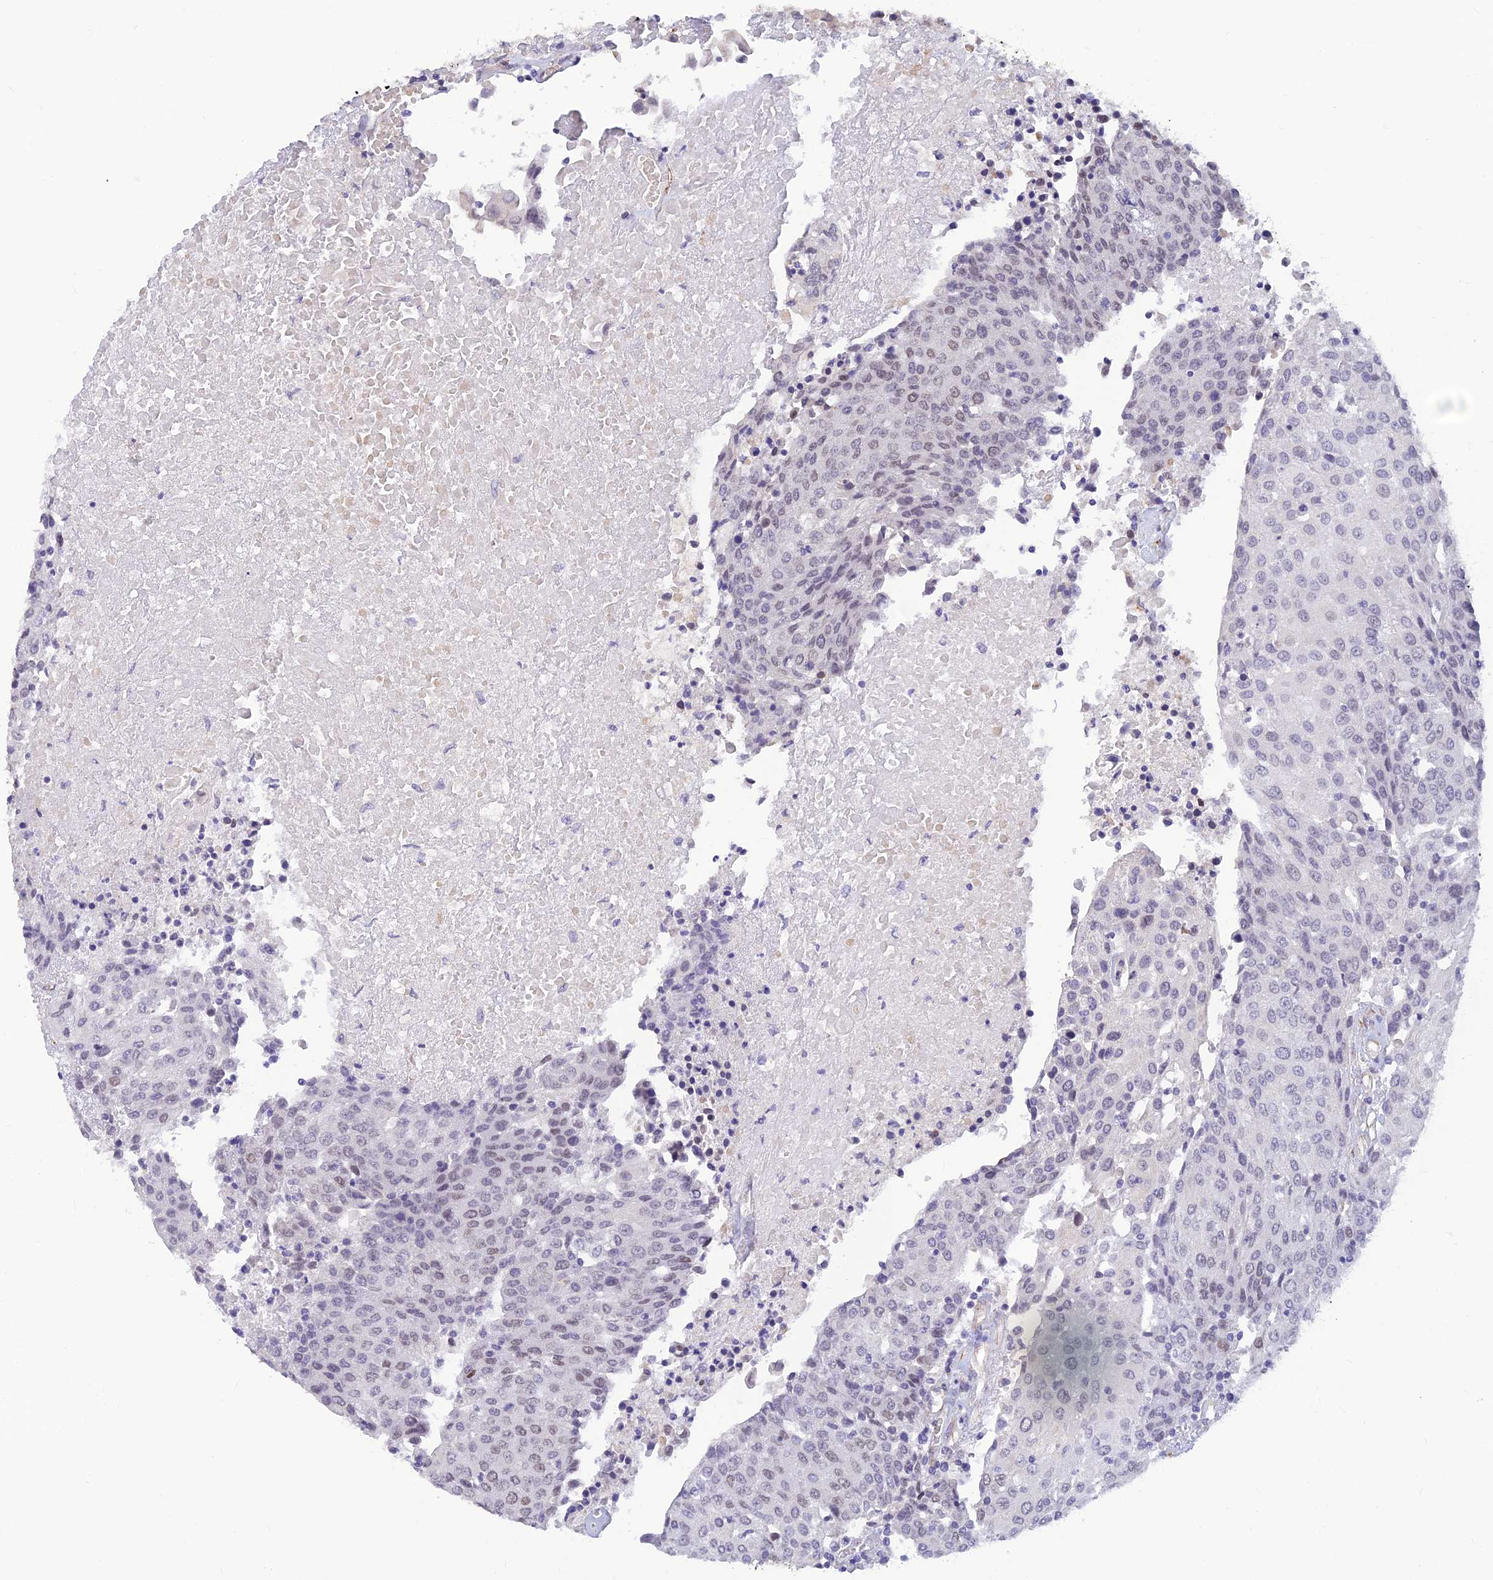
{"staining": {"intensity": "weak", "quantity": "<25%", "location": "nuclear"}, "tissue": "urothelial cancer", "cell_type": "Tumor cells", "image_type": "cancer", "snomed": [{"axis": "morphology", "description": "Urothelial carcinoma, High grade"}, {"axis": "topography", "description": "Urinary bladder"}], "caption": "Immunohistochemical staining of urothelial cancer demonstrates no significant positivity in tumor cells. (DAB (3,3'-diaminobenzidine) immunohistochemistry with hematoxylin counter stain).", "gene": "ALDH1L2", "patient": {"sex": "female", "age": 85}}